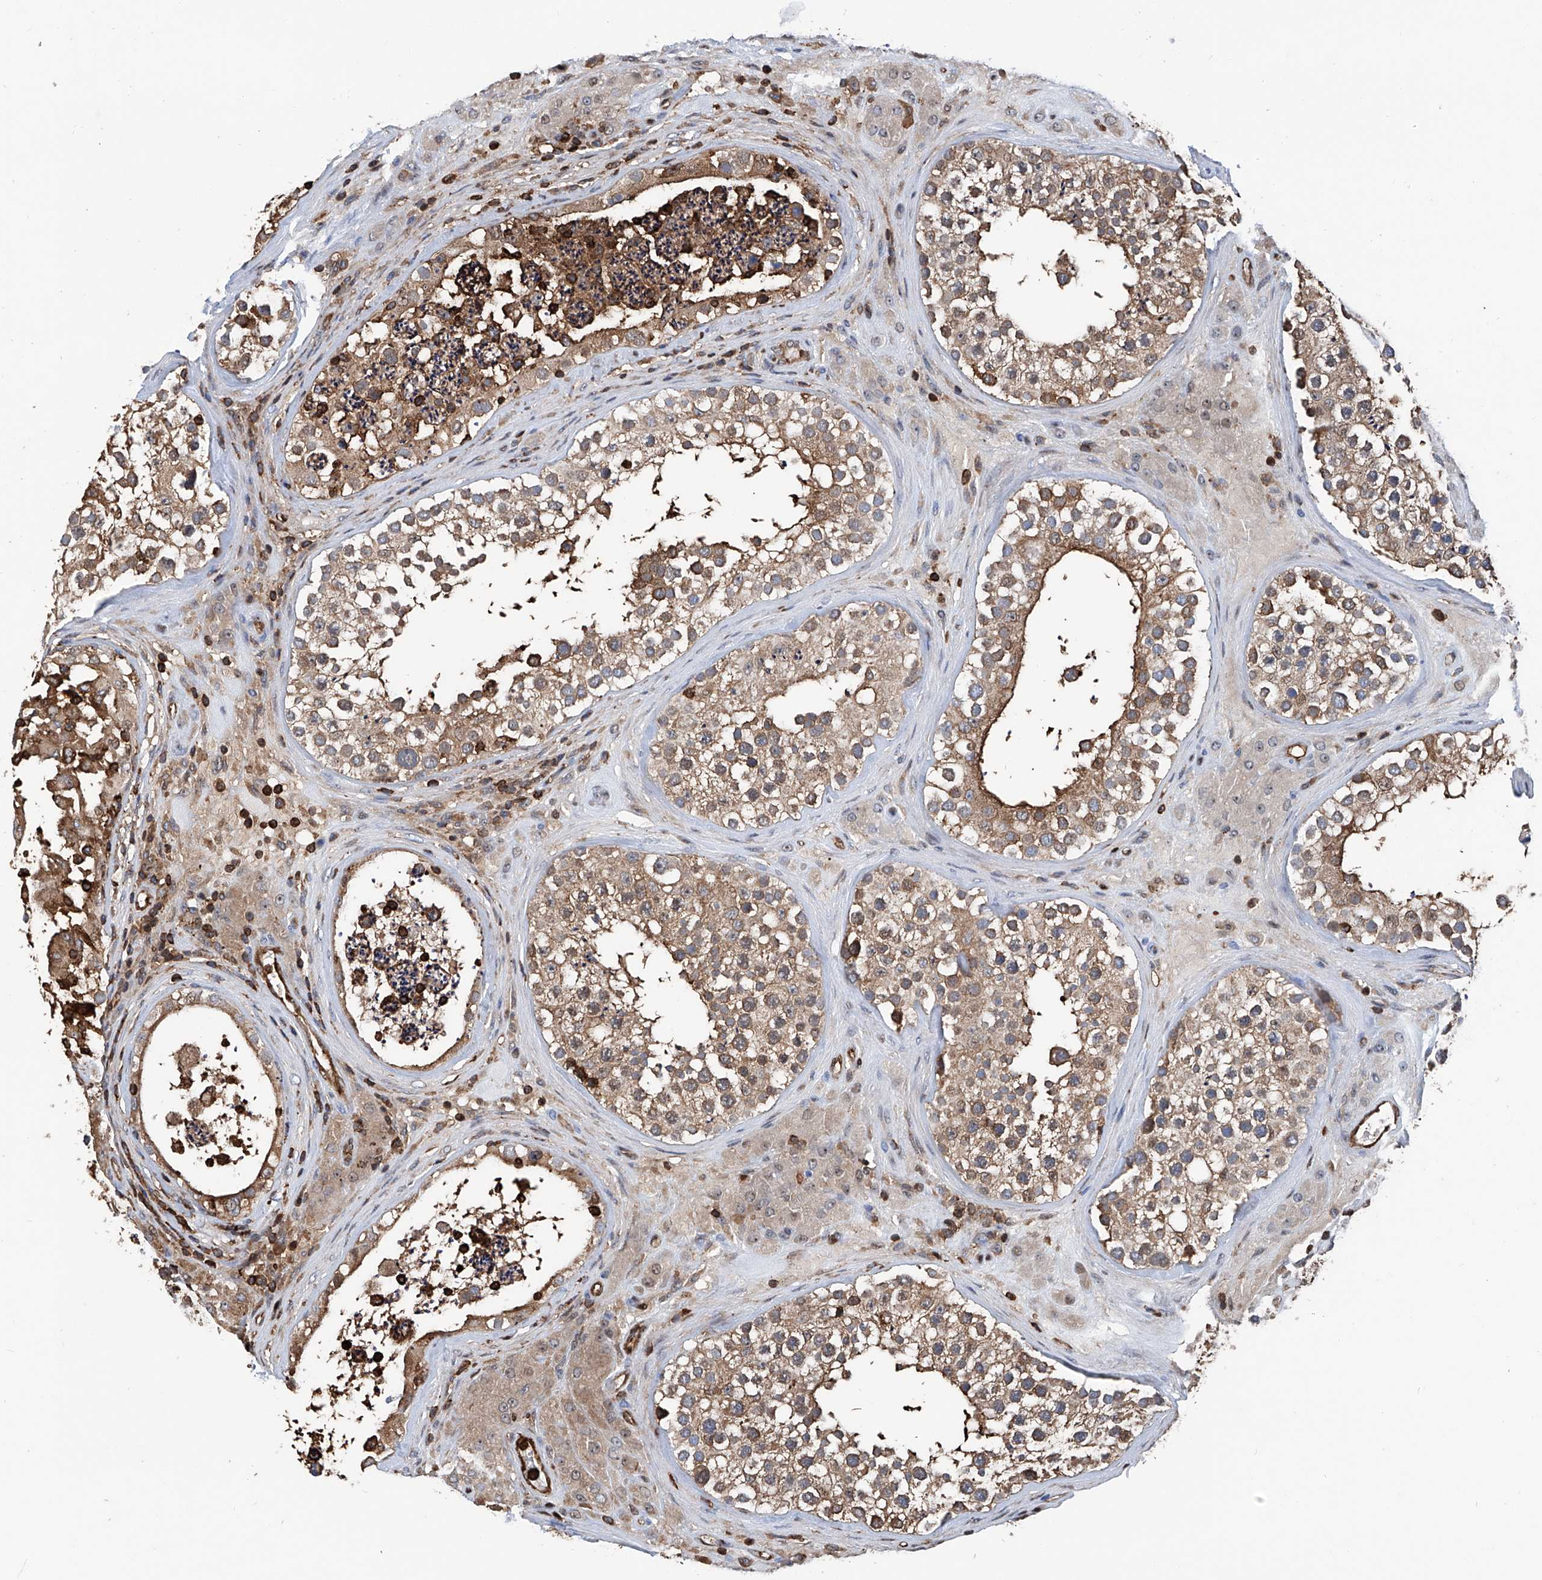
{"staining": {"intensity": "moderate", "quantity": ">75%", "location": "cytoplasmic/membranous"}, "tissue": "testis", "cell_type": "Cells in seminiferous ducts", "image_type": "normal", "snomed": [{"axis": "morphology", "description": "Normal tissue, NOS"}, {"axis": "topography", "description": "Testis"}], "caption": "Testis stained with immunohistochemistry shows moderate cytoplasmic/membranous staining in about >75% of cells in seminiferous ducts.", "gene": "ZNF484", "patient": {"sex": "male", "age": 46}}